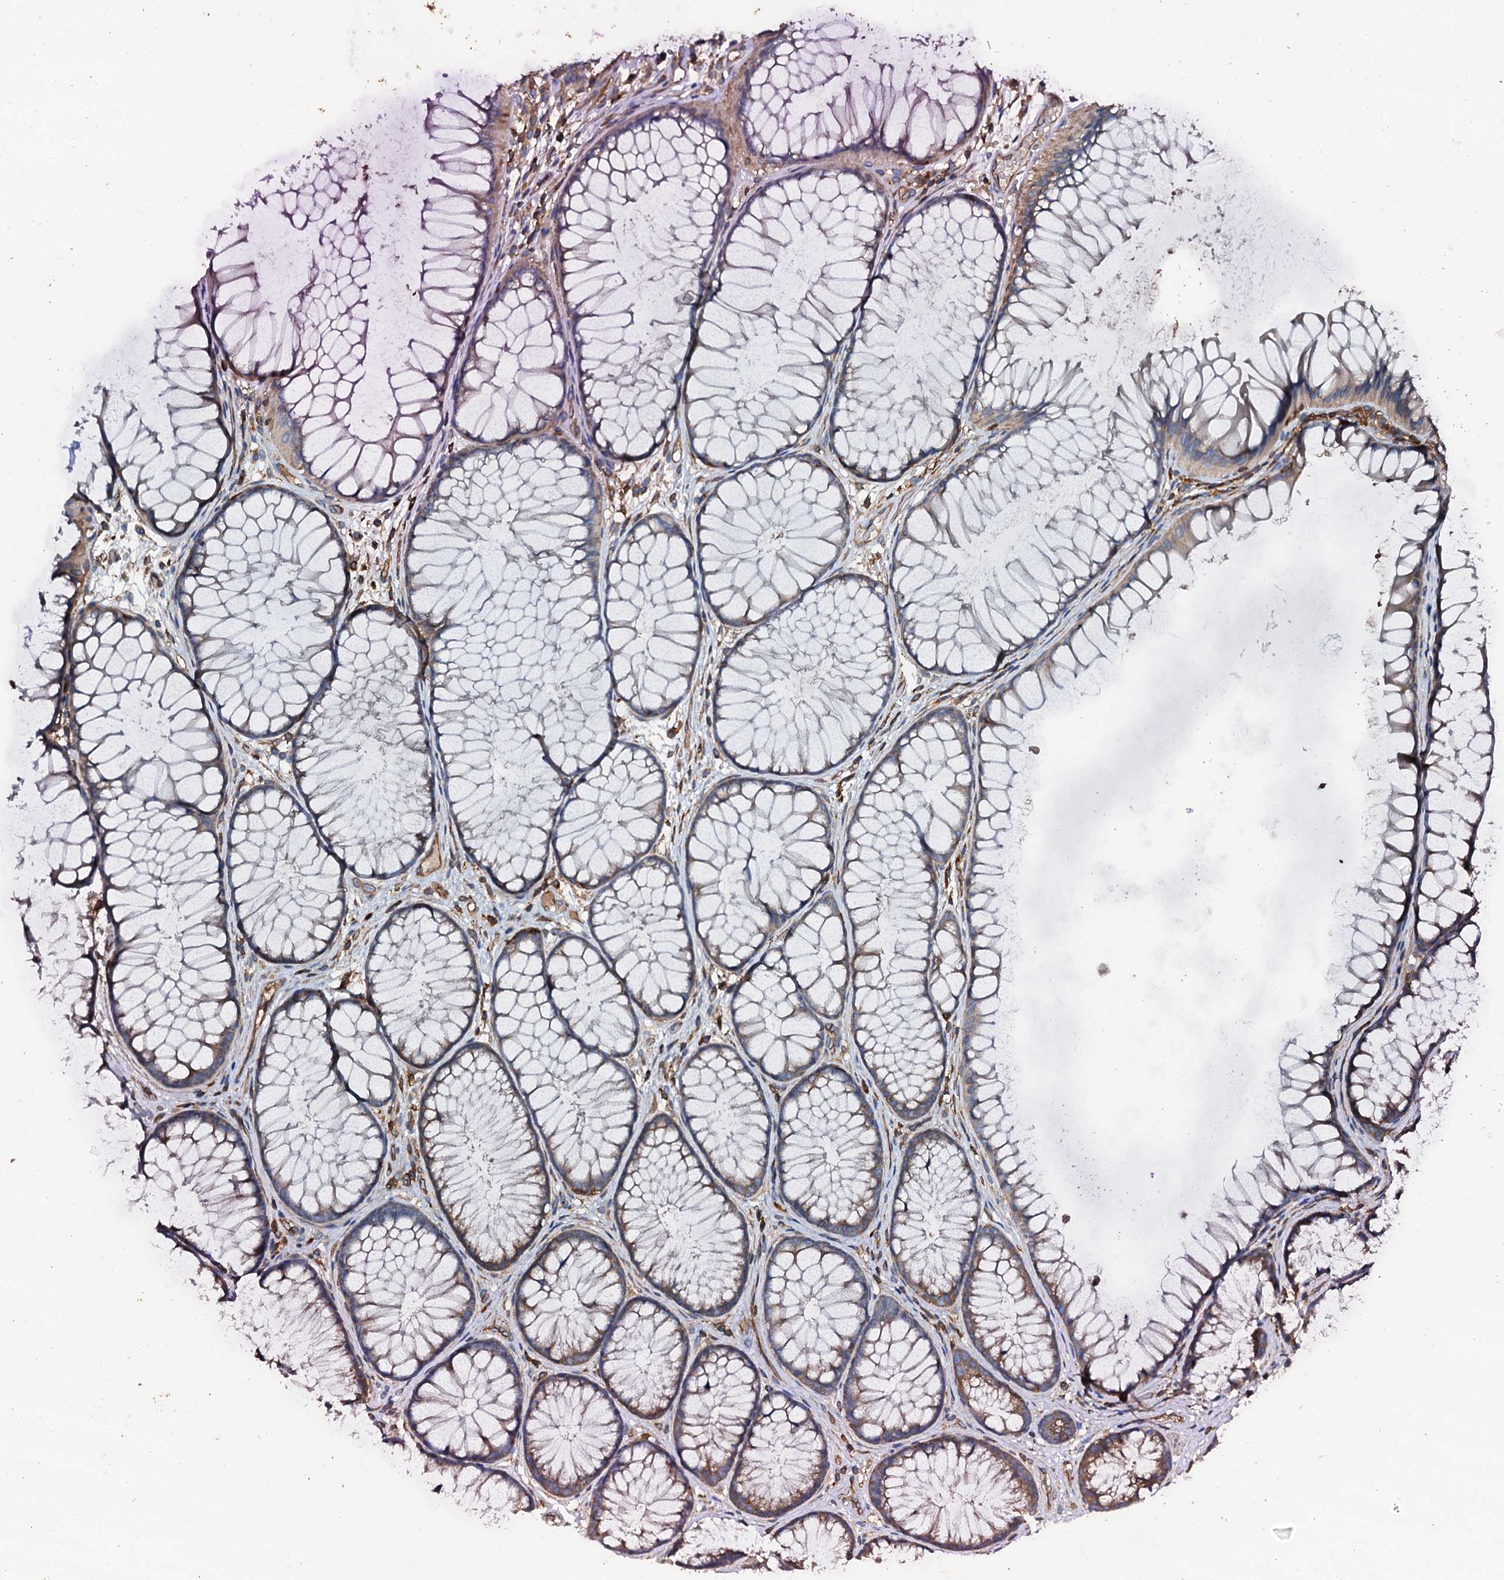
{"staining": {"intensity": "moderate", "quantity": ">75%", "location": "cytoplasmic/membranous"}, "tissue": "colon", "cell_type": "Glandular cells", "image_type": "normal", "snomed": [{"axis": "morphology", "description": "Normal tissue, NOS"}, {"axis": "topography", "description": "Colon"}], "caption": "Protein expression analysis of normal human colon reveals moderate cytoplasmic/membranous expression in about >75% of glandular cells. (brown staining indicates protein expression, while blue staining denotes nuclei).", "gene": "GRK2", "patient": {"sex": "female", "age": 82}}